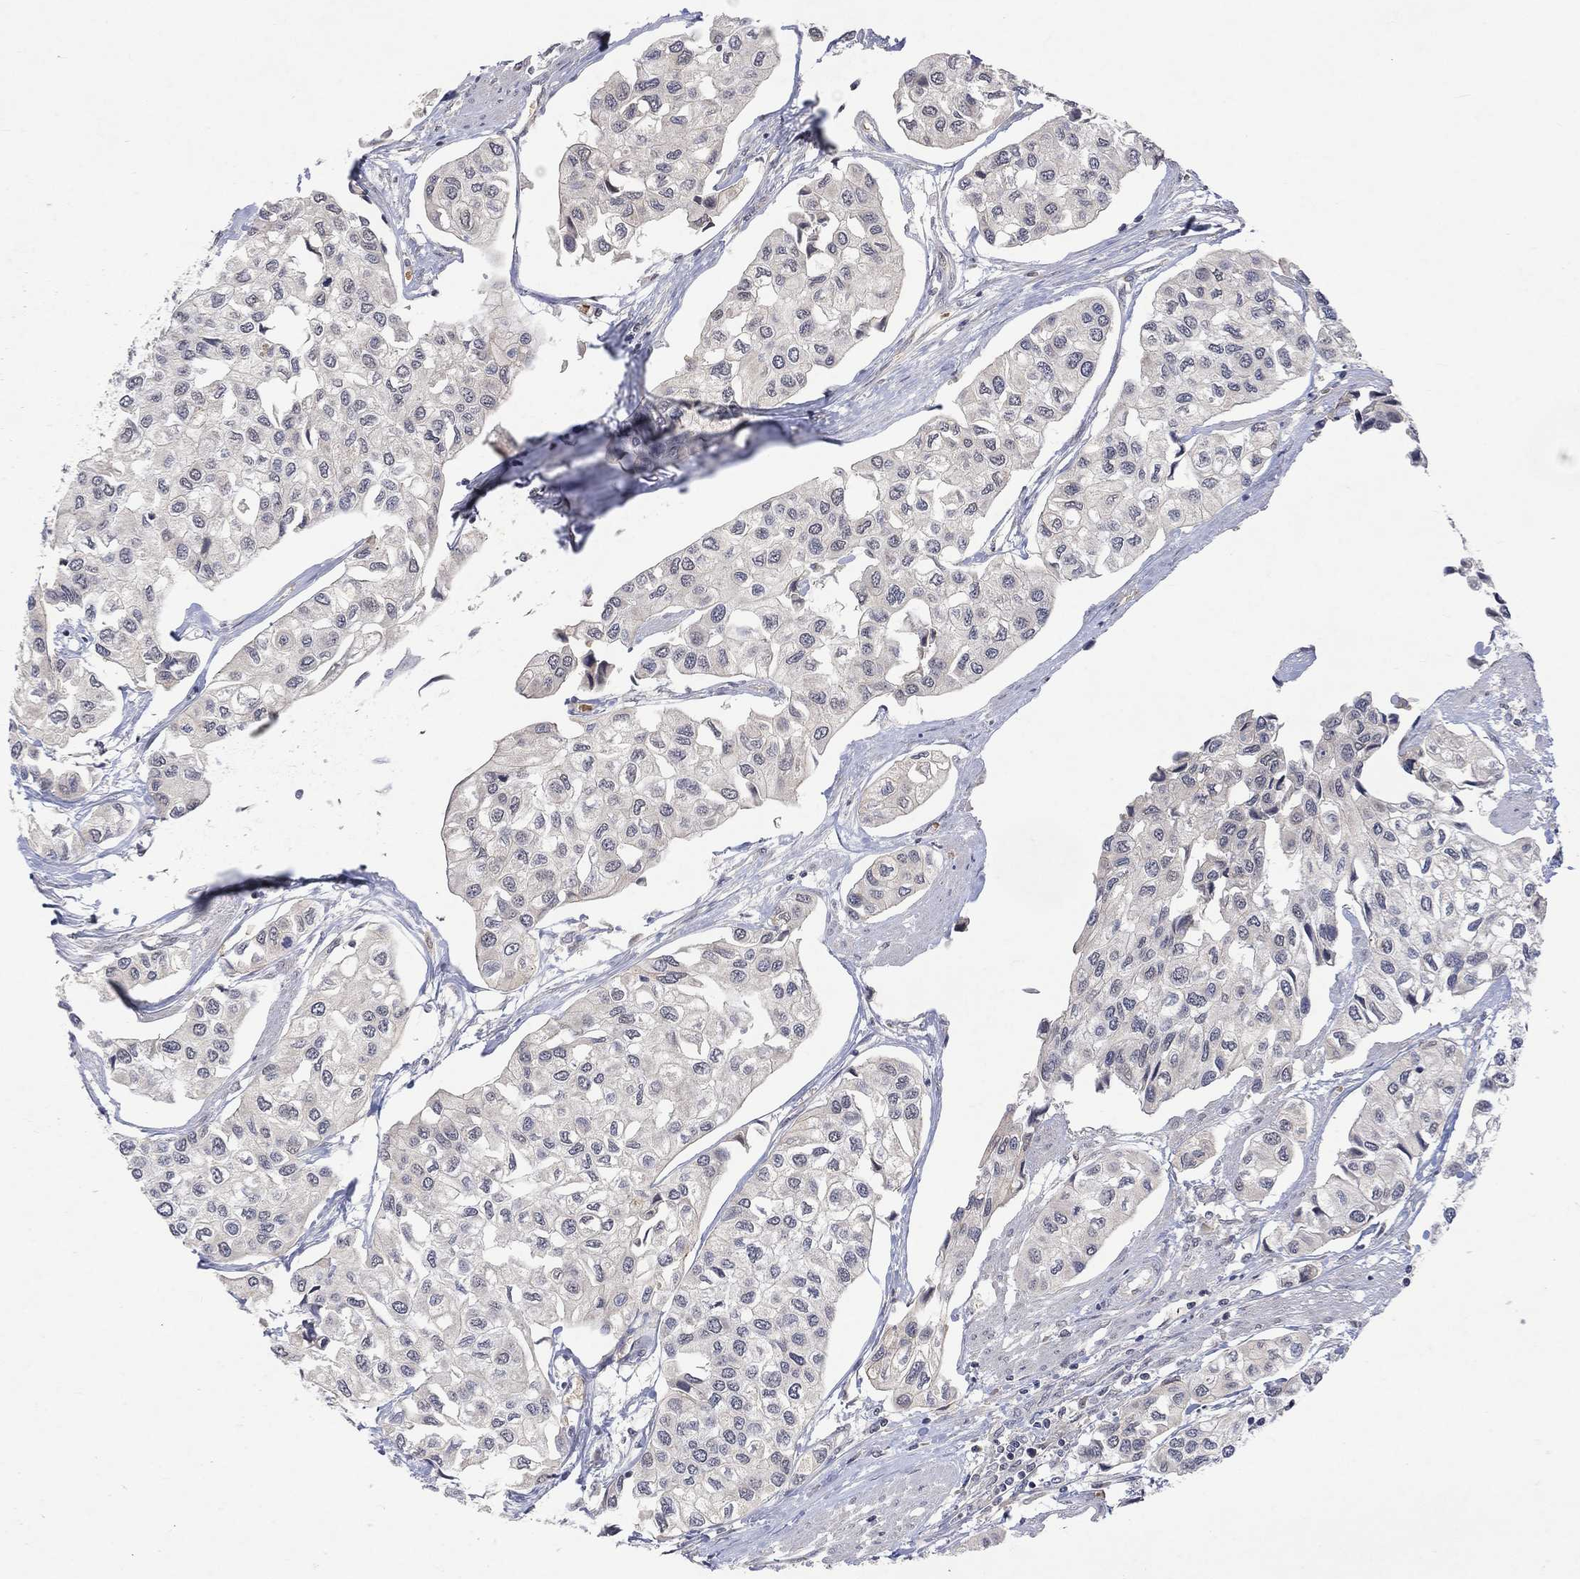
{"staining": {"intensity": "negative", "quantity": "none", "location": "none"}, "tissue": "urothelial cancer", "cell_type": "Tumor cells", "image_type": "cancer", "snomed": [{"axis": "morphology", "description": "Urothelial carcinoma, High grade"}, {"axis": "topography", "description": "Urinary bladder"}], "caption": "This image is of urothelial carcinoma (high-grade) stained with immunohistochemistry to label a protein in brown with the nuclei are counter-stained blue. There is no expression in tumor cells.", "gene": "GRIN2D", "patient": {"sex": "male", "age": 73}}